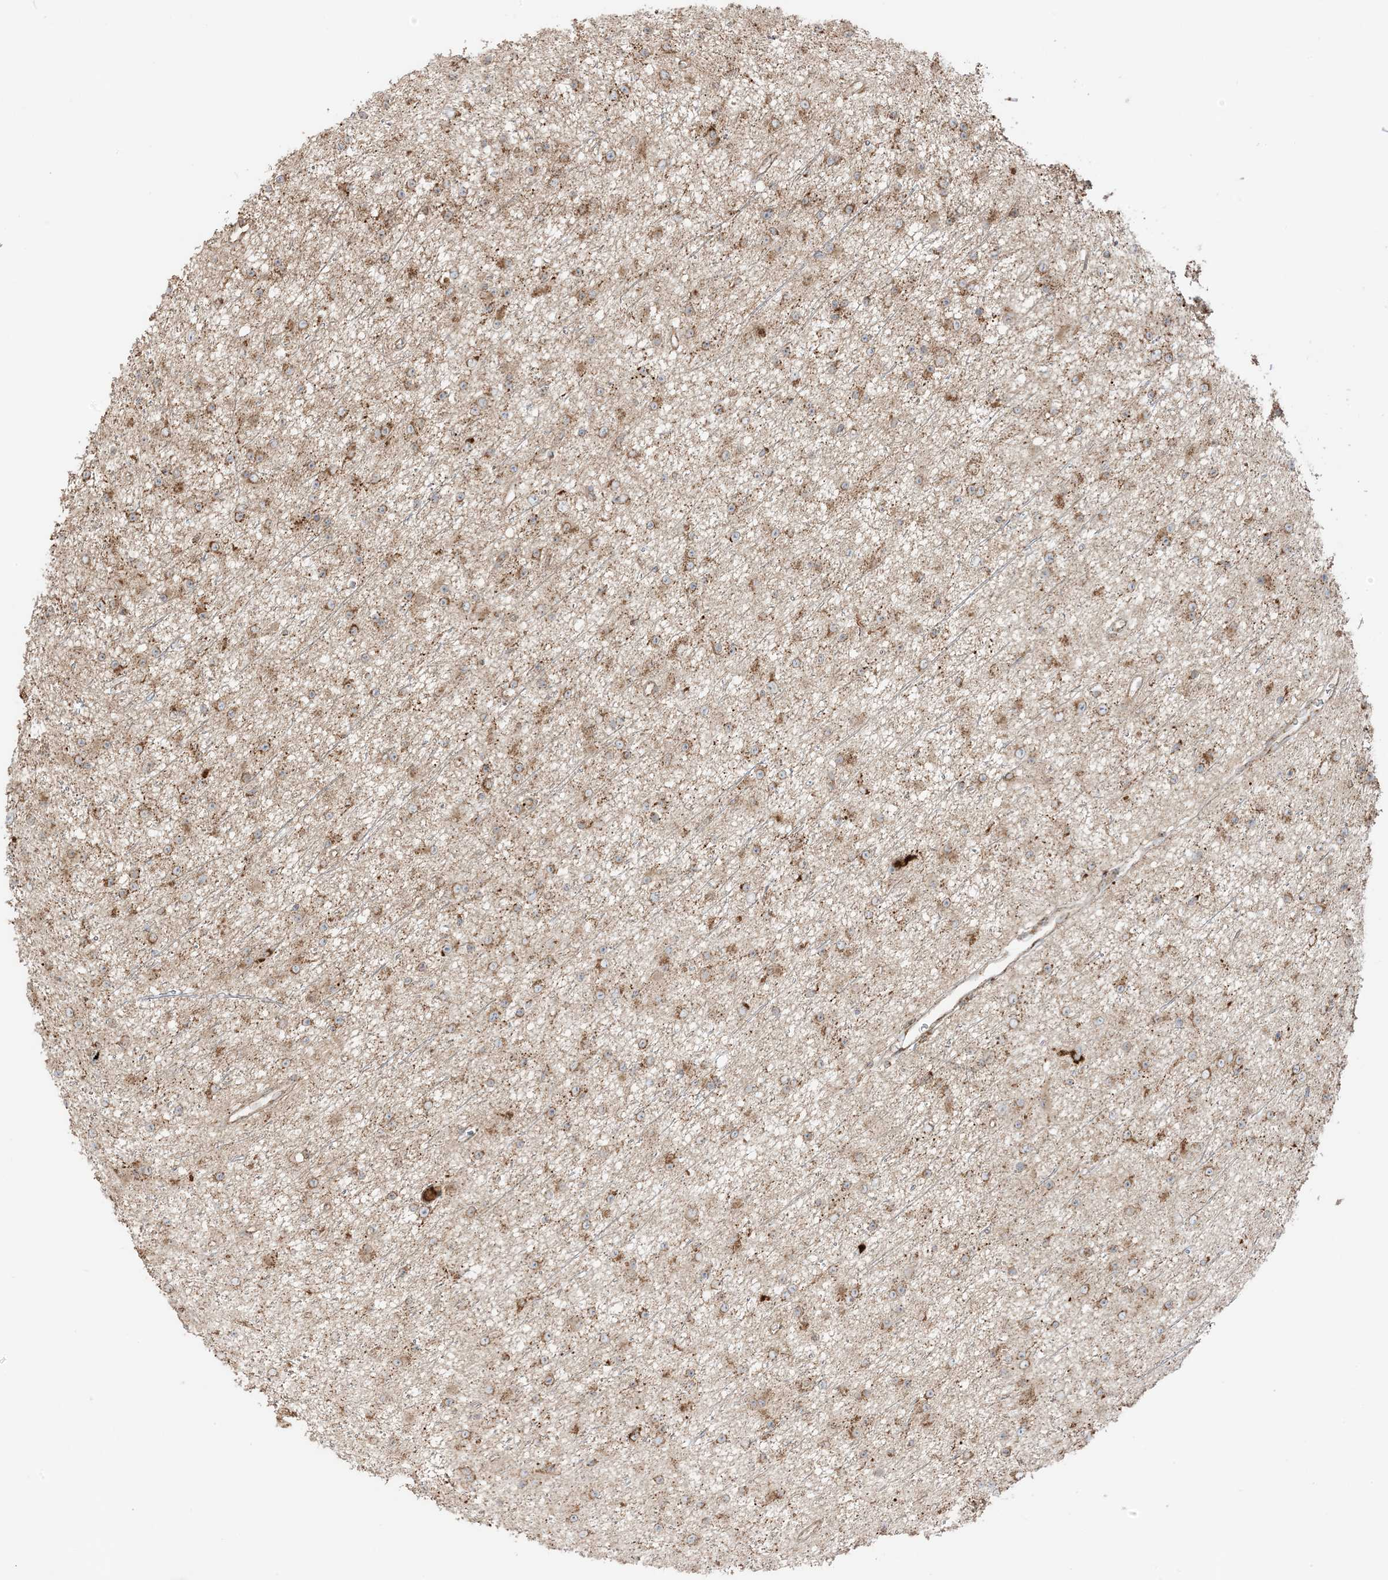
{"staining": {"intensity": "moderate", "quantity": ">75%", "location": "cytoplasmic/membranous"}, "tissue": "glioma", "cell_type": "Tumor cells", "image_type": "cancer", "snomed": [{"axis": "morphology", "description": "Glioma, malignant, Low grade"}, {"axis": "topography", "description": "Cerebral cortex"}], "caption": "Malignant low-grade glioma stained for a protein exhibits moderate cytoplasmic/membranous positivity in tumor cells.", "gene": "N4BP3", "patient": {"sex": "female", "age": 39}}